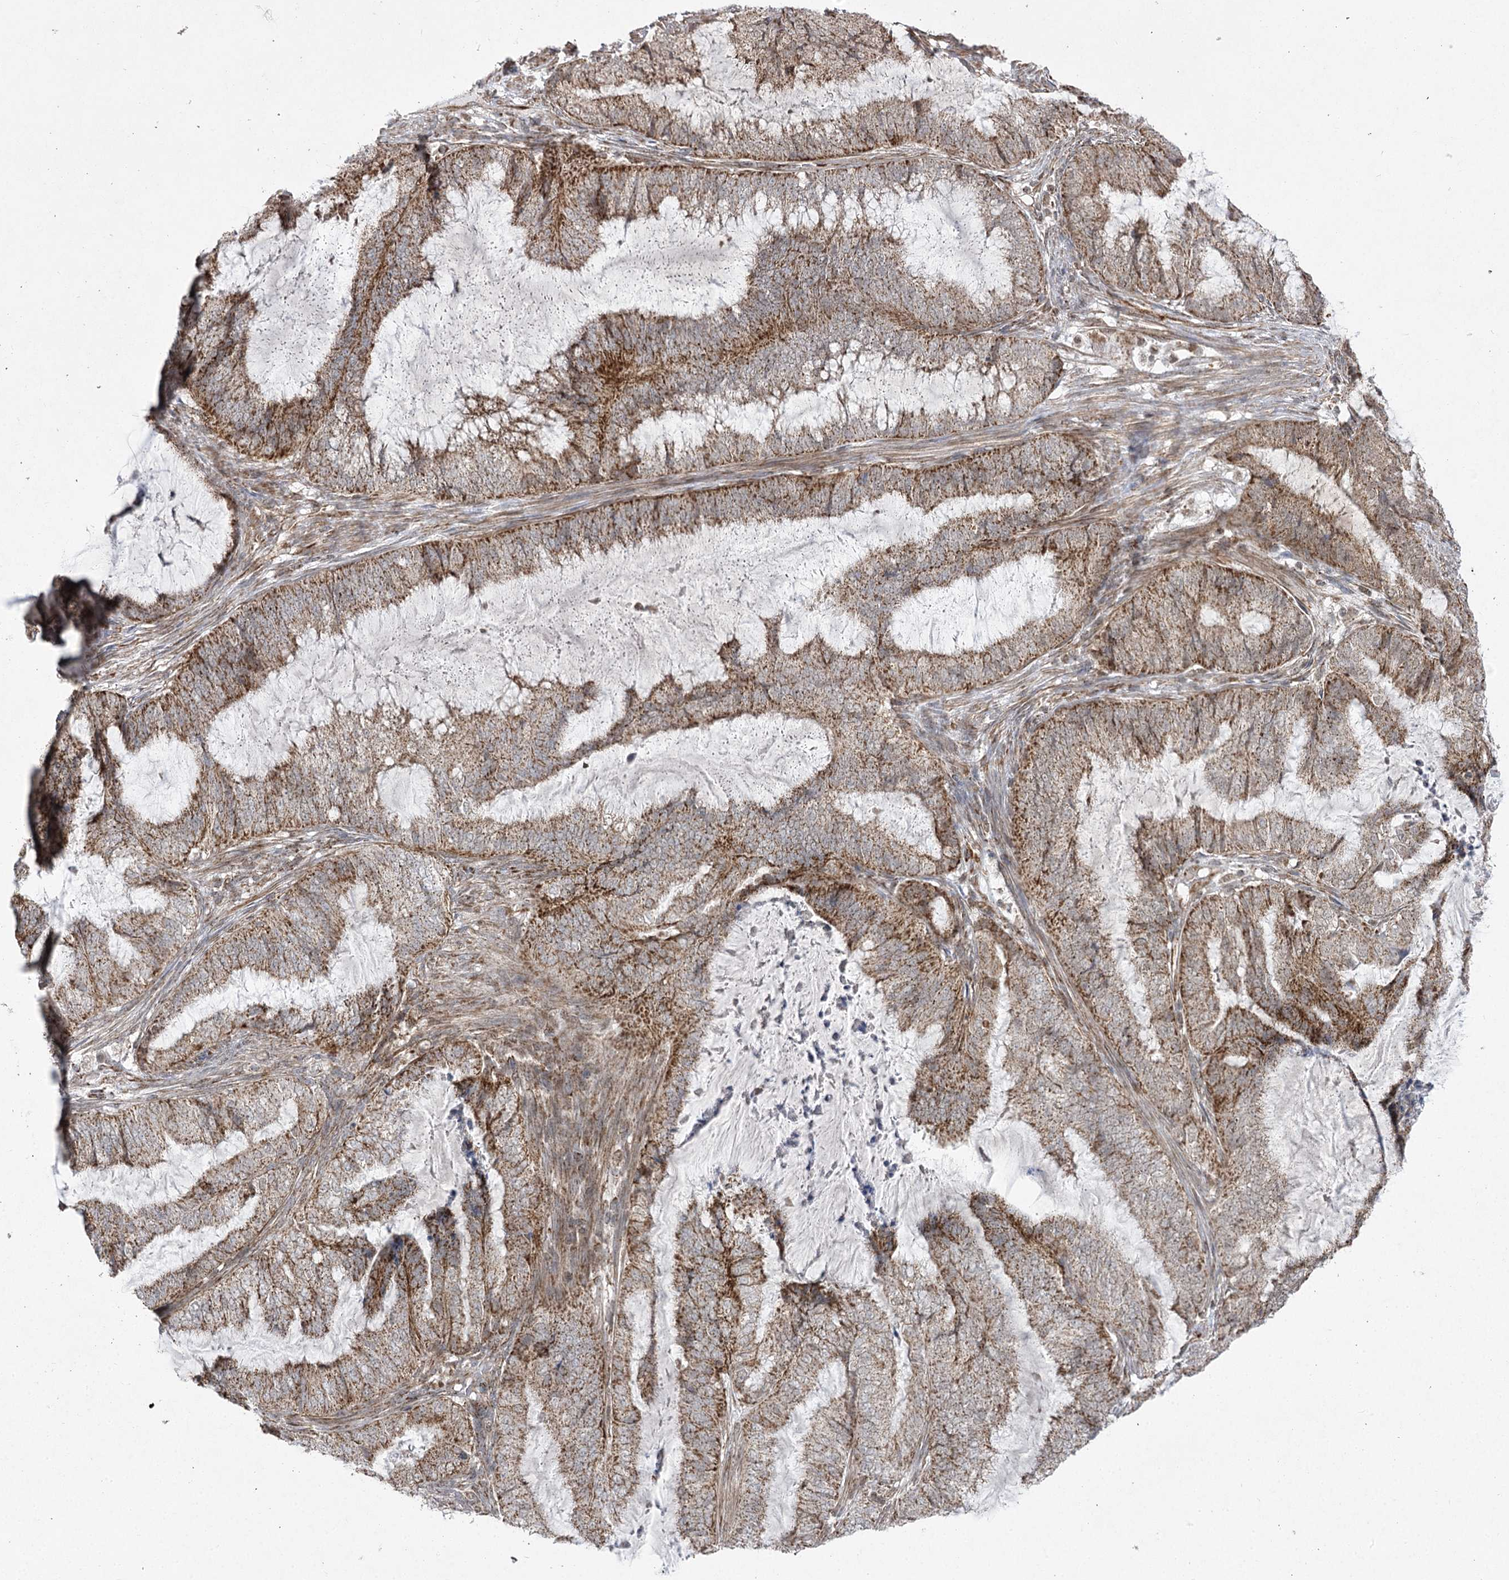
{"staining": {"intensity": "moderate", "quantity": ">75%", "location": "cytoplasmic/membranous"}, "tissue": "endometrial cancer", "cell_type": "Tumor cells", "image_type": "cancer", "snomed": [{"axis": "morphology", "description": "Adenocarcinoma, NOS"}, {"axis": "topography", "description": "Endometrium"}], "caption": "Endometrial cancer stained for a protein (brown) reveals moderate cytoplasmic/membranous positive positivity in about >75% of tumor cells.", "gene": "SLC4A1AP", "patient": {"sex": "female", "age": 51}}